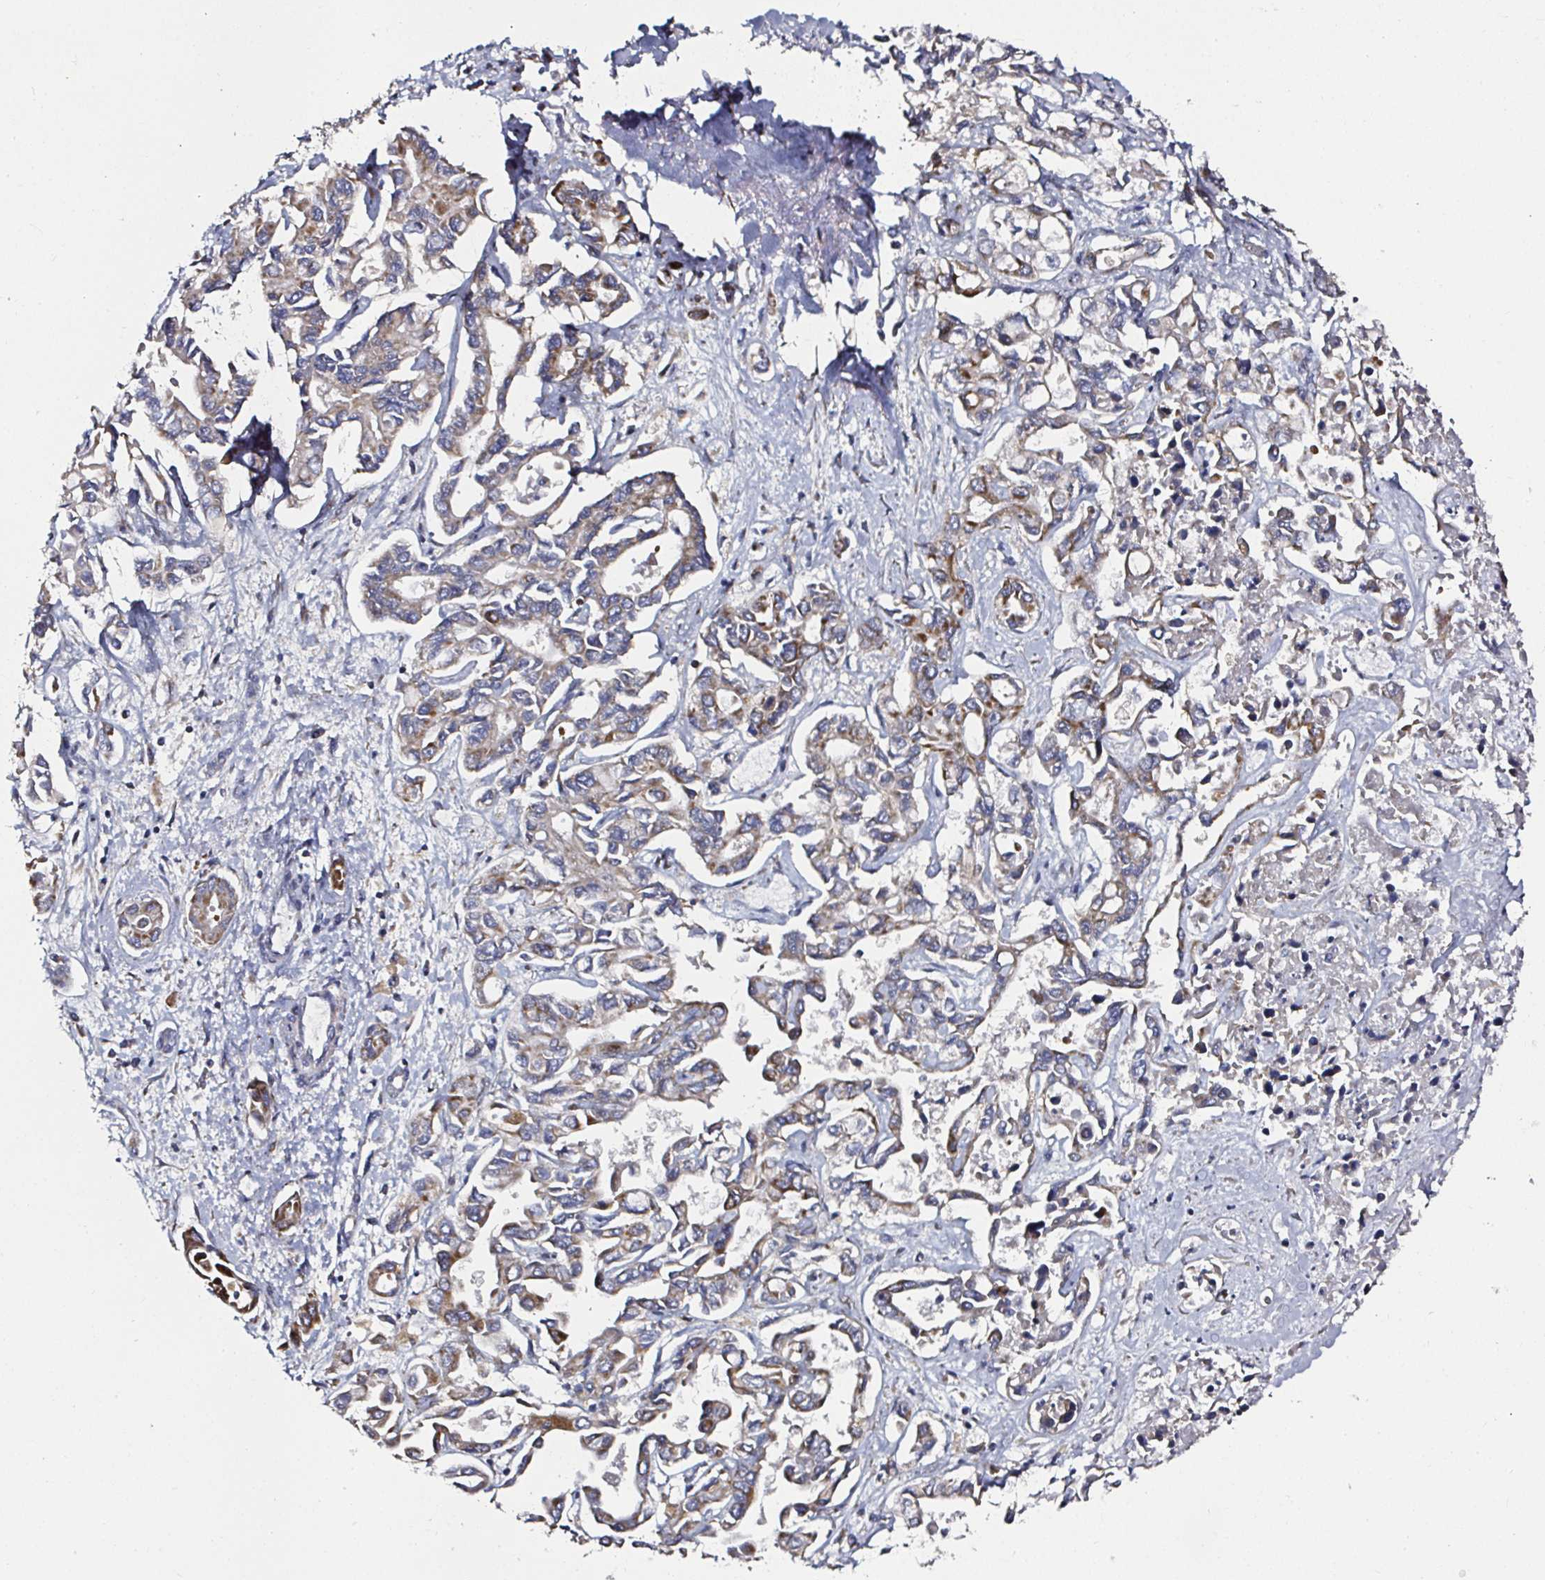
{"staining": {"intensity": "moderate", "quantity": ">75%", "location": "cytoplasmic/membranous"}, "tissue": "liver cancer", "cell_type": "Tumor cells", "image_type": "cancer", "snomed": [{"axis": "morphology", "description": "Cholangiocarcinoma"}, {"axis": "topography", "description": "Liver"}], "caption": "Liver cancer stained with a protein marker exhibits moderate staining in tumor cells.", "gene": "ATAD3B", "patient": {"sex": "female", "age": 64}}